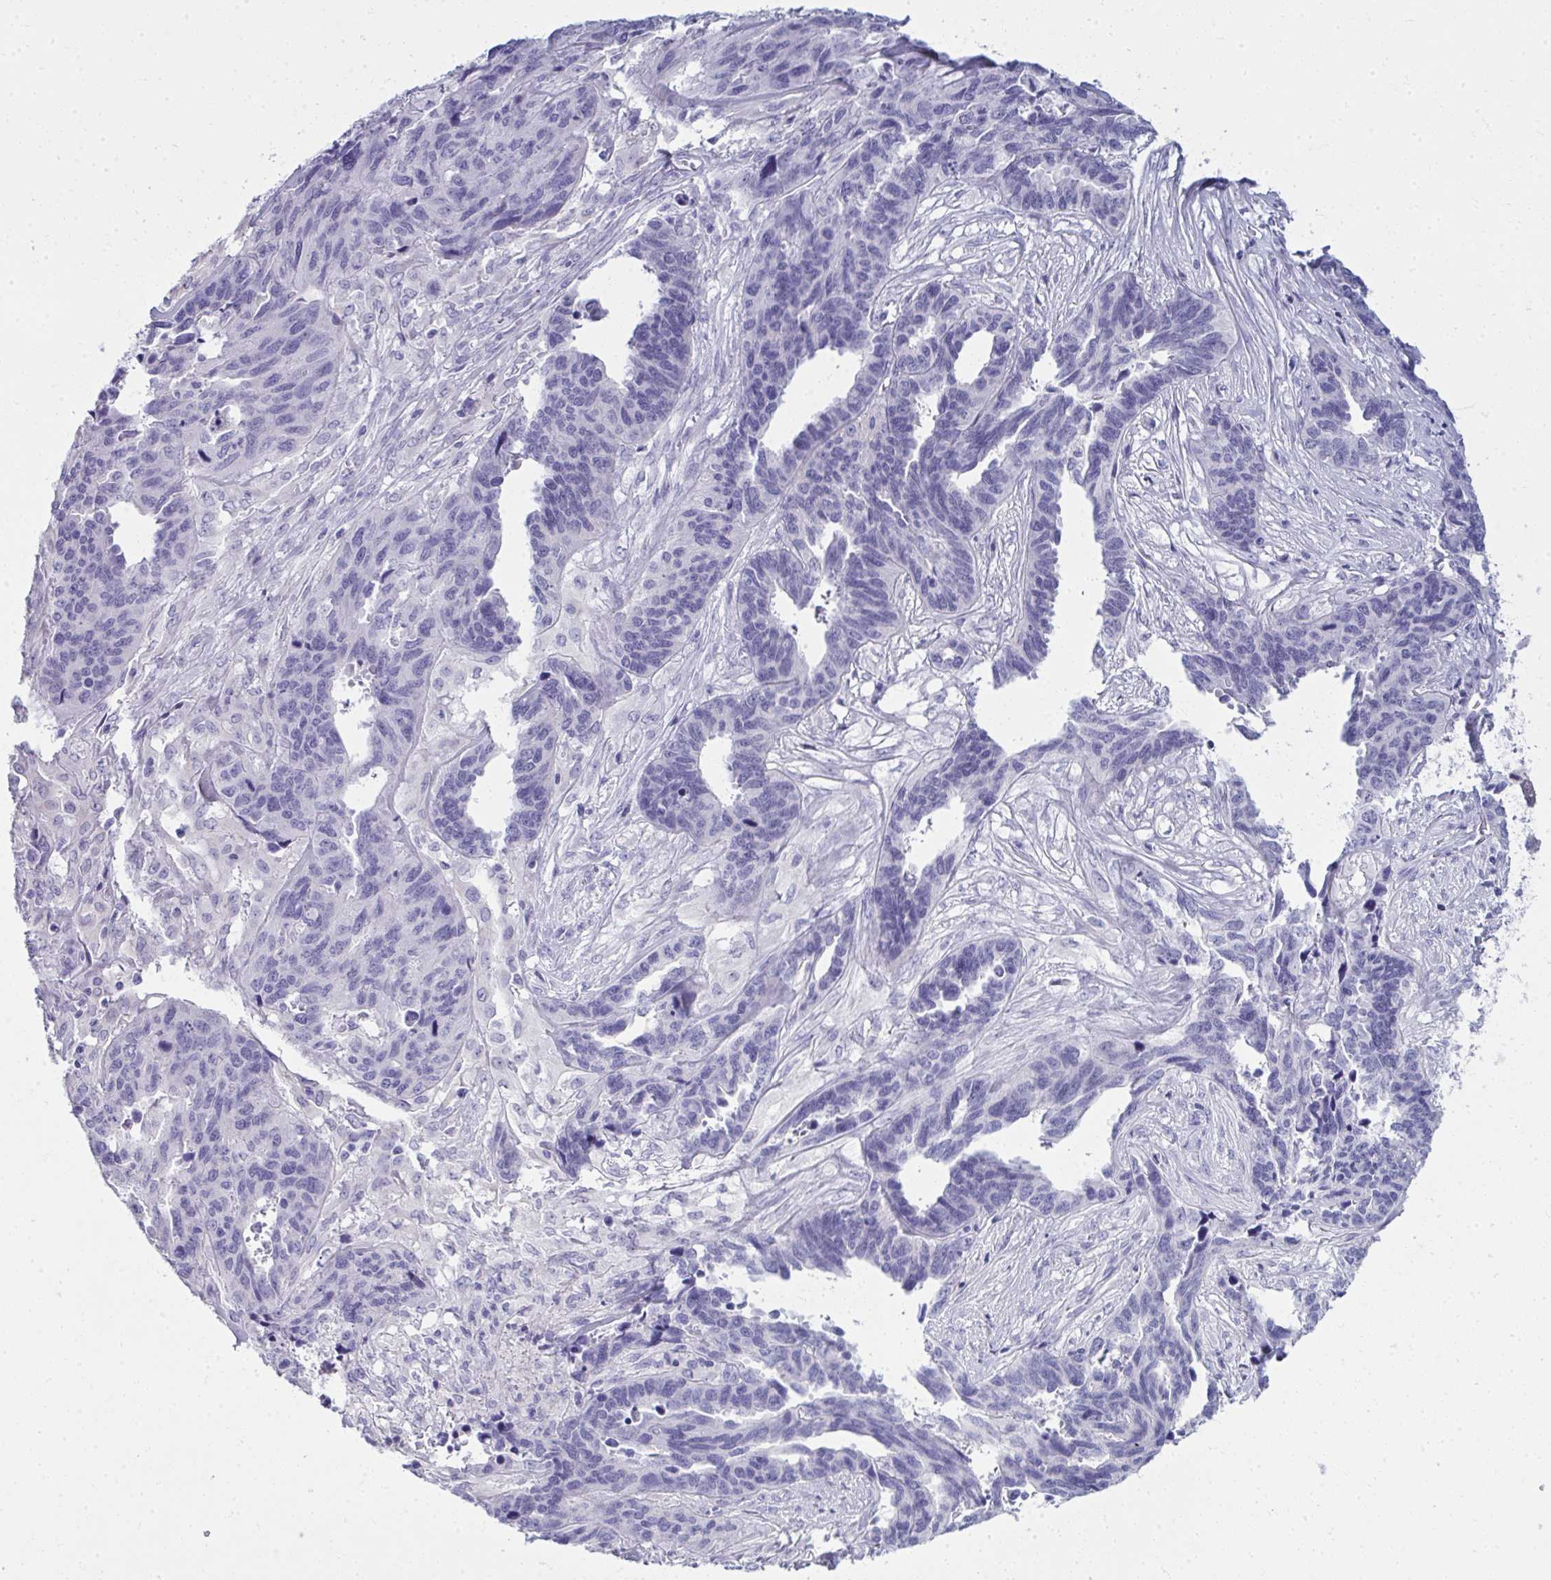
{"staining": {"intensity": "negative", "quantity": "none", "location": "none"}, "tissue": "ovarian cancer", "cell_type": "Tumor cells", "image_type": "cancer", "snomed": [{"axis": "morphology", "description": "Cystadenocarcinoma, serous, NOS"}, {"axis": "topography", "description": "Ovary"}], "caption": "This is a photomicrograph of immunohistochemistry staining of serous cystadenocarcinoma (ovarian), which shows no expression in tumor cells. Nuclei are stained in blue.", "gene": "QDPR", "patient": {"sex": "female", "age": 64}}